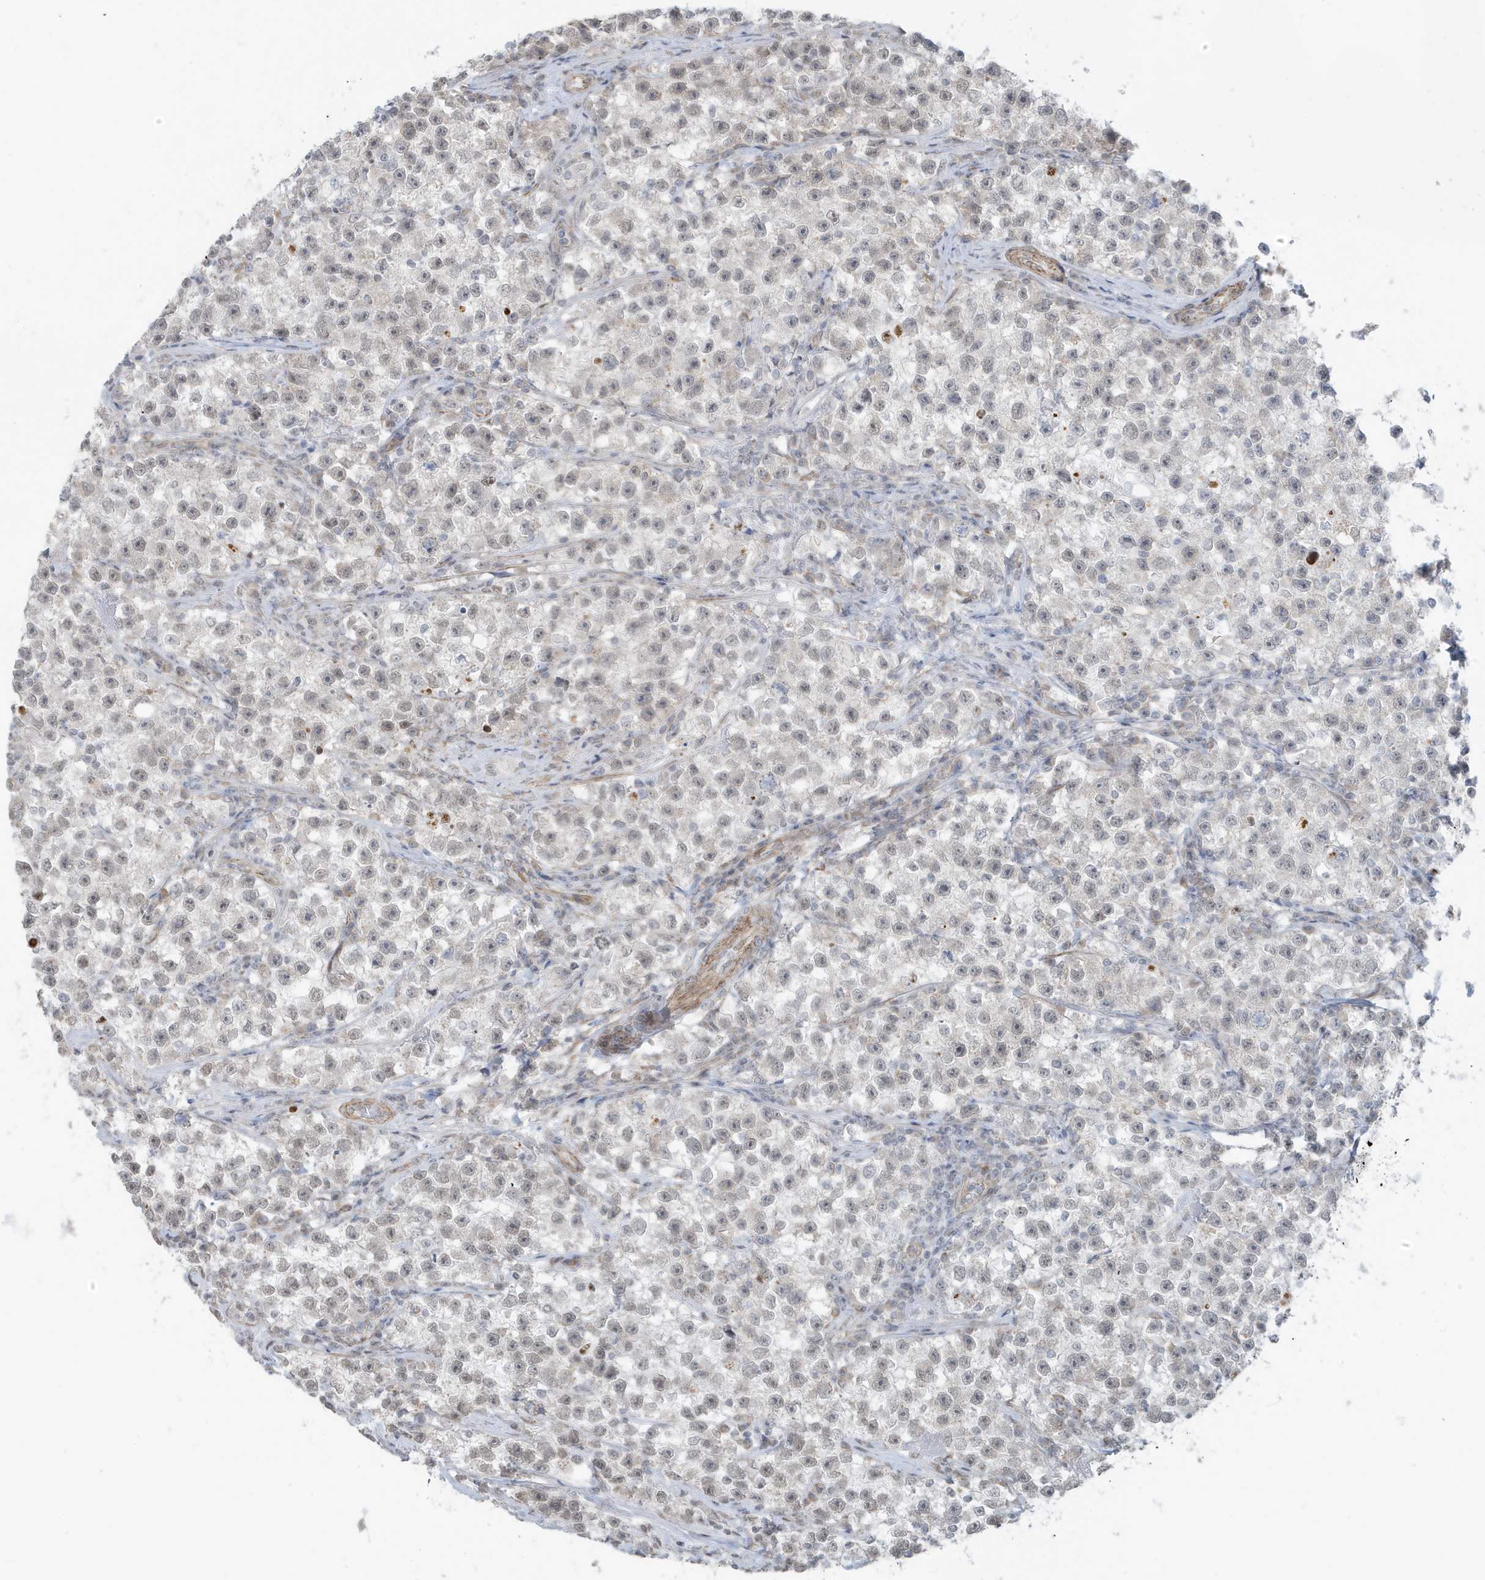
{"staining": {"intensity": "negative", "quantity": "none", "location": "none"}, "tissue": "testis cancer", "cell_type": "Tumor cells", "image_type": "cancer", "snomed": [{"axis": "morphology", "description": "Seminoma, NOS"}, {"axis": "topography", "description": "Testis"}], "caption": "IHC of testis cancer (seminoma) reveals no expression in tumor cells.", "gene": "CHCHD4", "patient": {"sex": "male", "age": 22}}